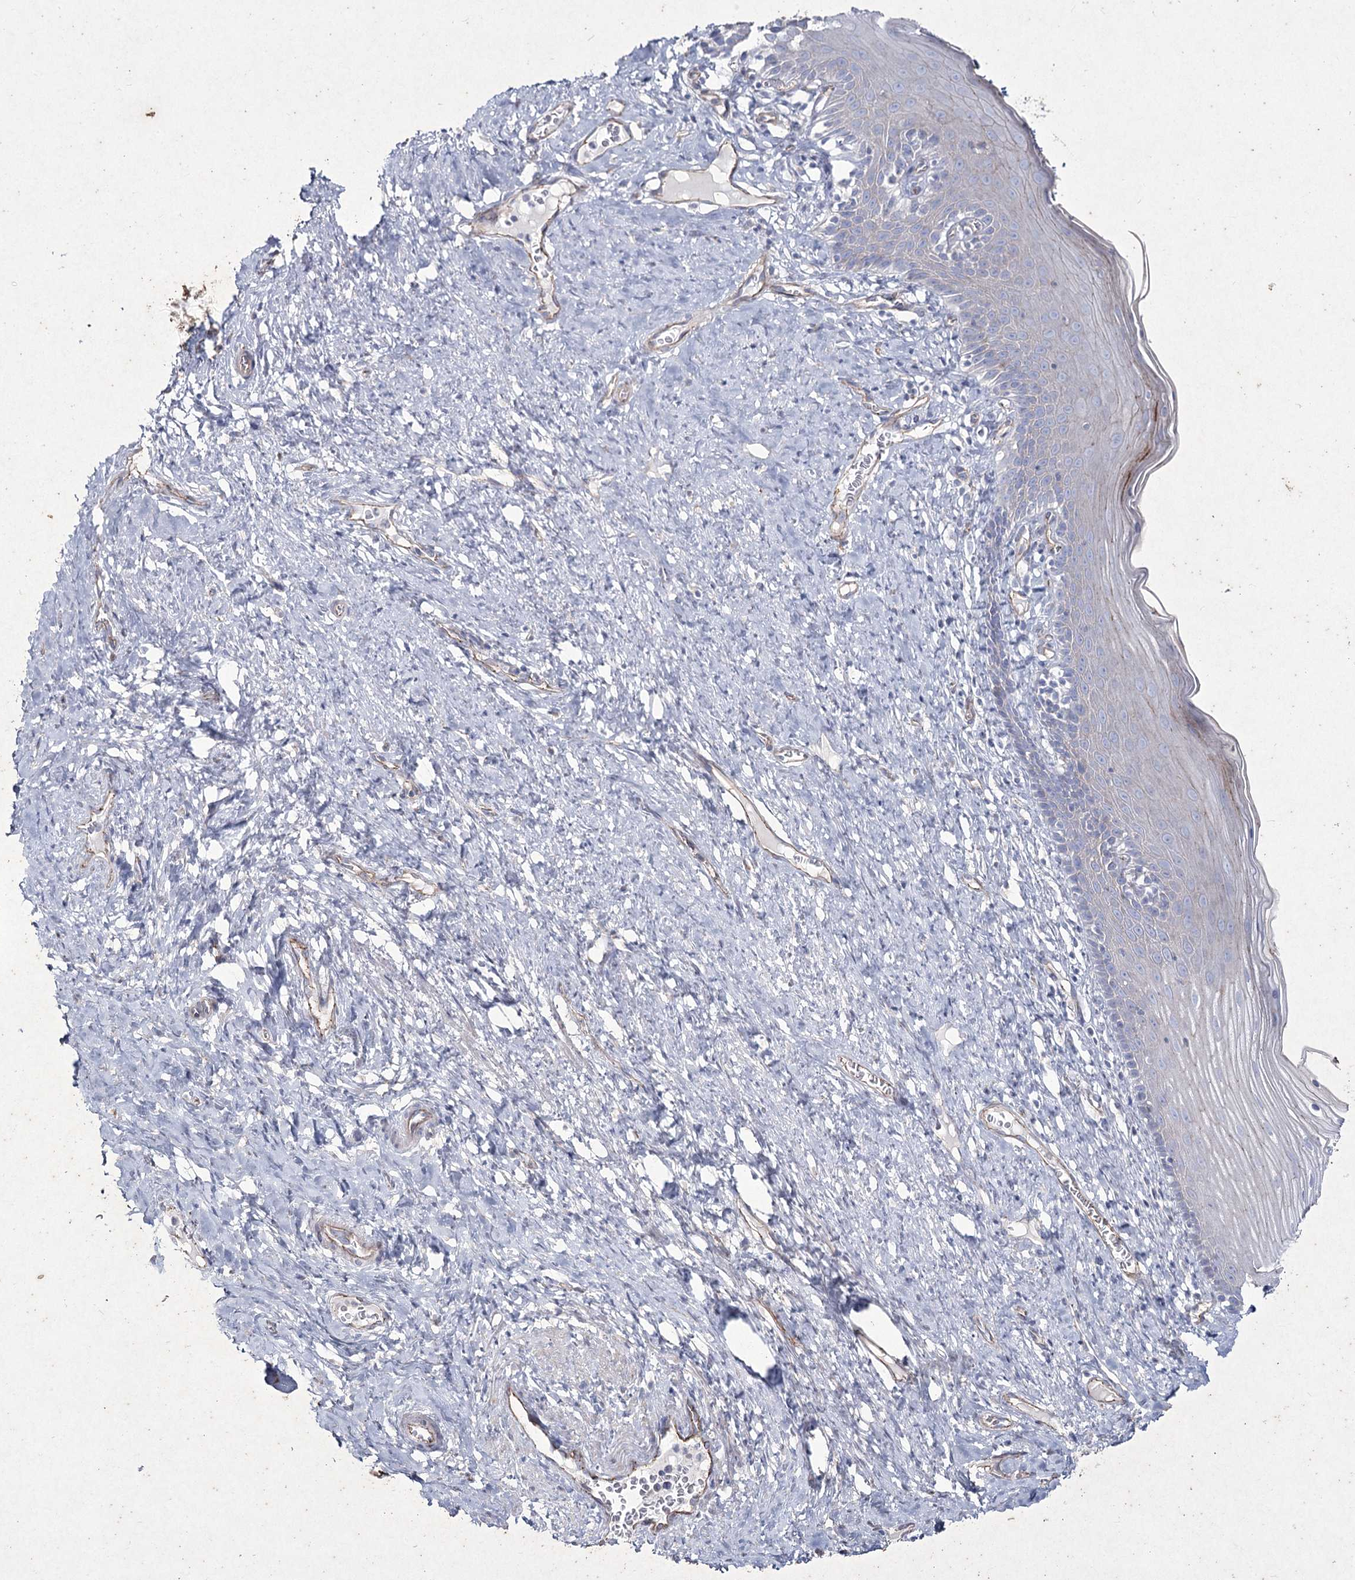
{"staining": {"intensity": "weak", "quantity": ">75%", "location": "cytoplasmic/membranous"}, "tissue": "cervix", "cell_type": "Glandular cells", "image_type": "normal", "snomed": [{"axis": "morphology", "description": "Normal tissue, NOS"}, {"axis": "topography", "description": "Cervix"}], "caption": "Protein analysis of unremarkable cervix displays weak cytoplasmic/membranous staining in about >75% of glandular cells. Using DAB (brown) and hematoxylin (blue) stains, captured at high magnification using brightfield microscopy.", "gene": "LDLRAD3", "patient": {"sex": "female", "age": 42}}